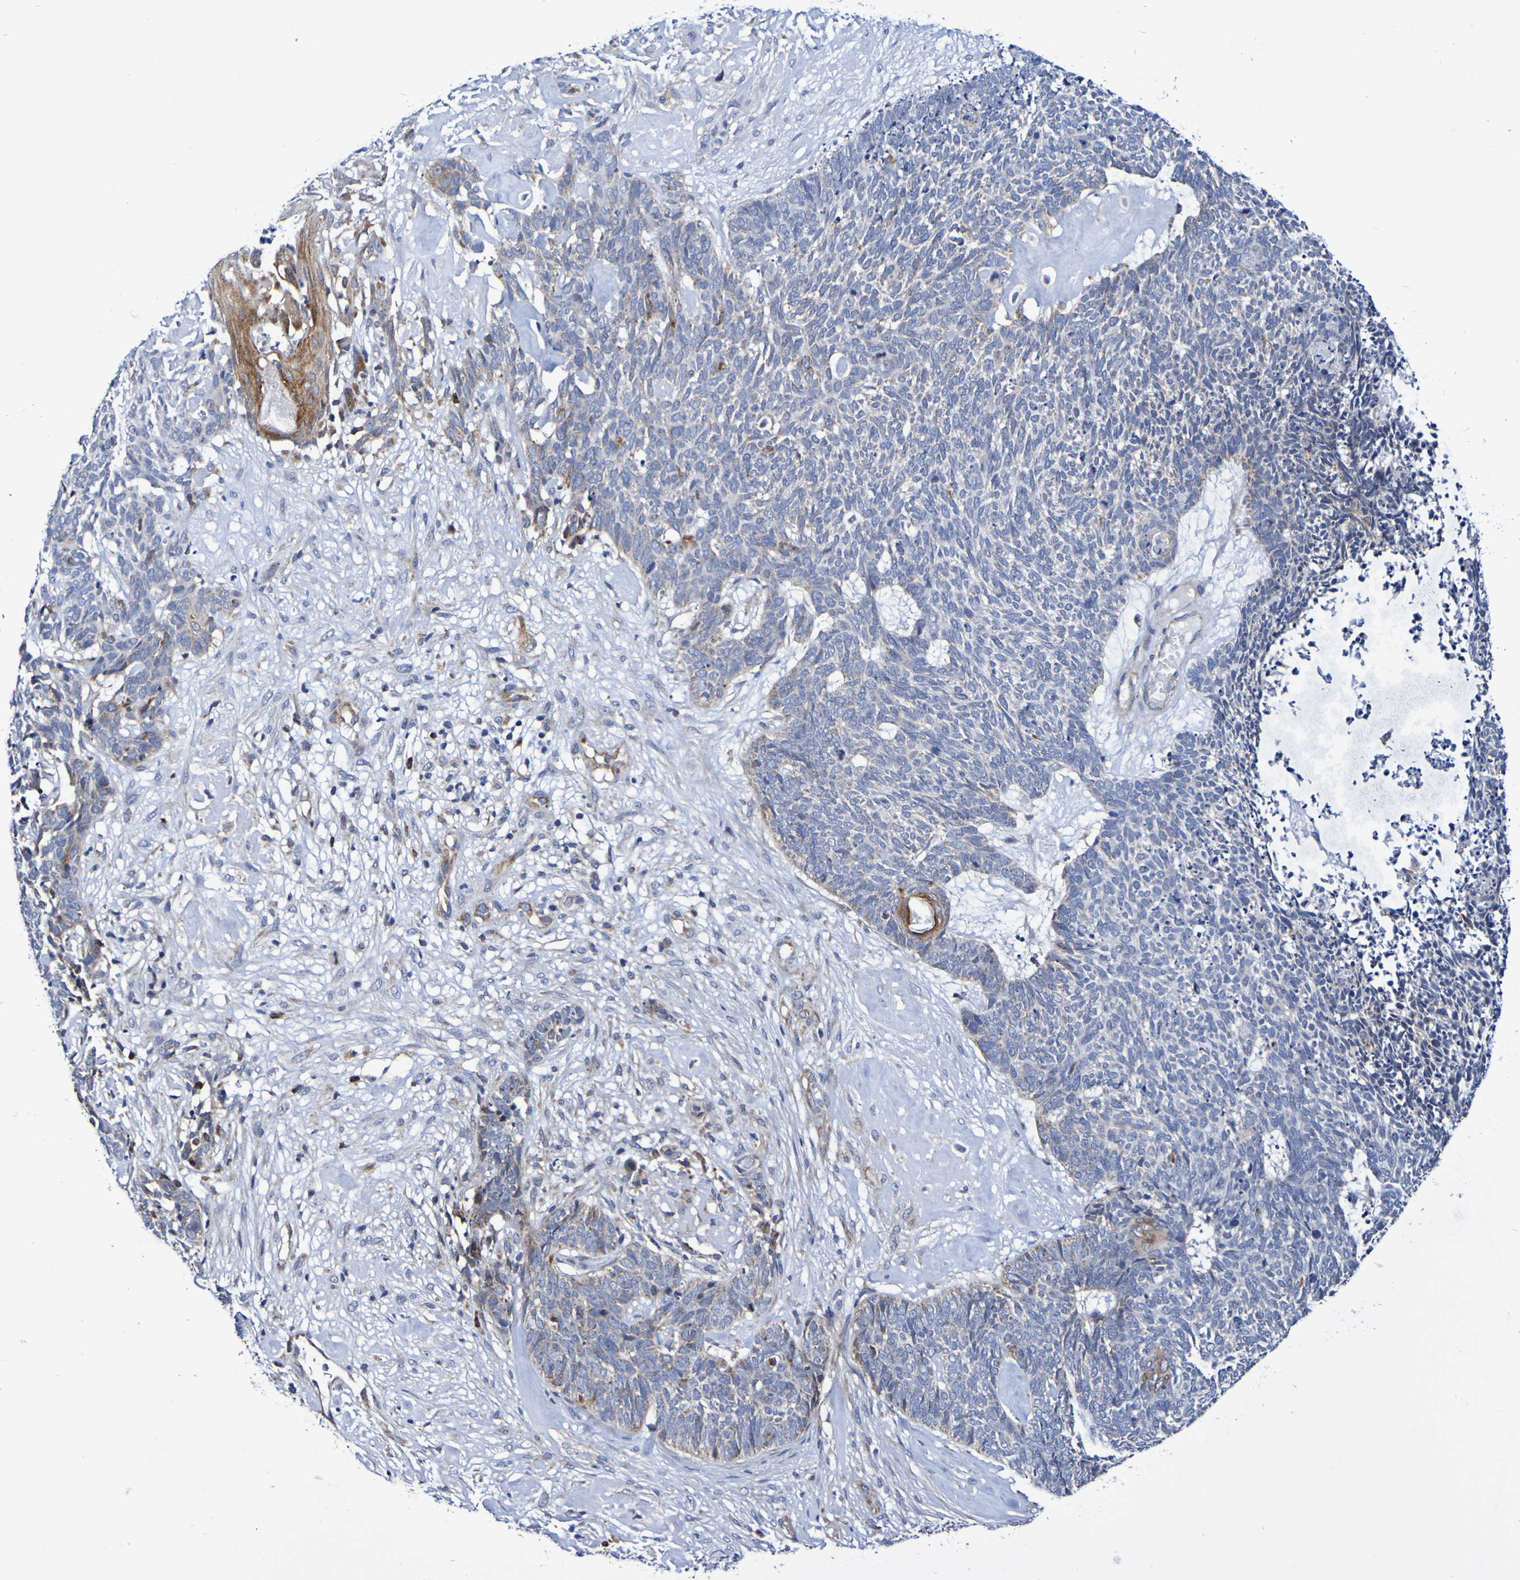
{"staining": {"intensity": "weak", "quantity": "25%-75%", "location": "cytoplasmic/membranous"}, "tissue": "skin cancer", "cell_type": "Tumor cells", "image_type": "cancer", "snomed": [{"axis": "morphology", "description": "Basal cell carcinoma"}, {"axis": "topography", "description": "Skin"}], "caption": "DAB immunohistochemical staining of human basal cell carcinoma (skin) shows weak cytoplasmic/membranous protein expression in approximately 25%-75% of tumor cells.", "gene": "GJB1", "patient": {"sex": "female", "age": 84}}